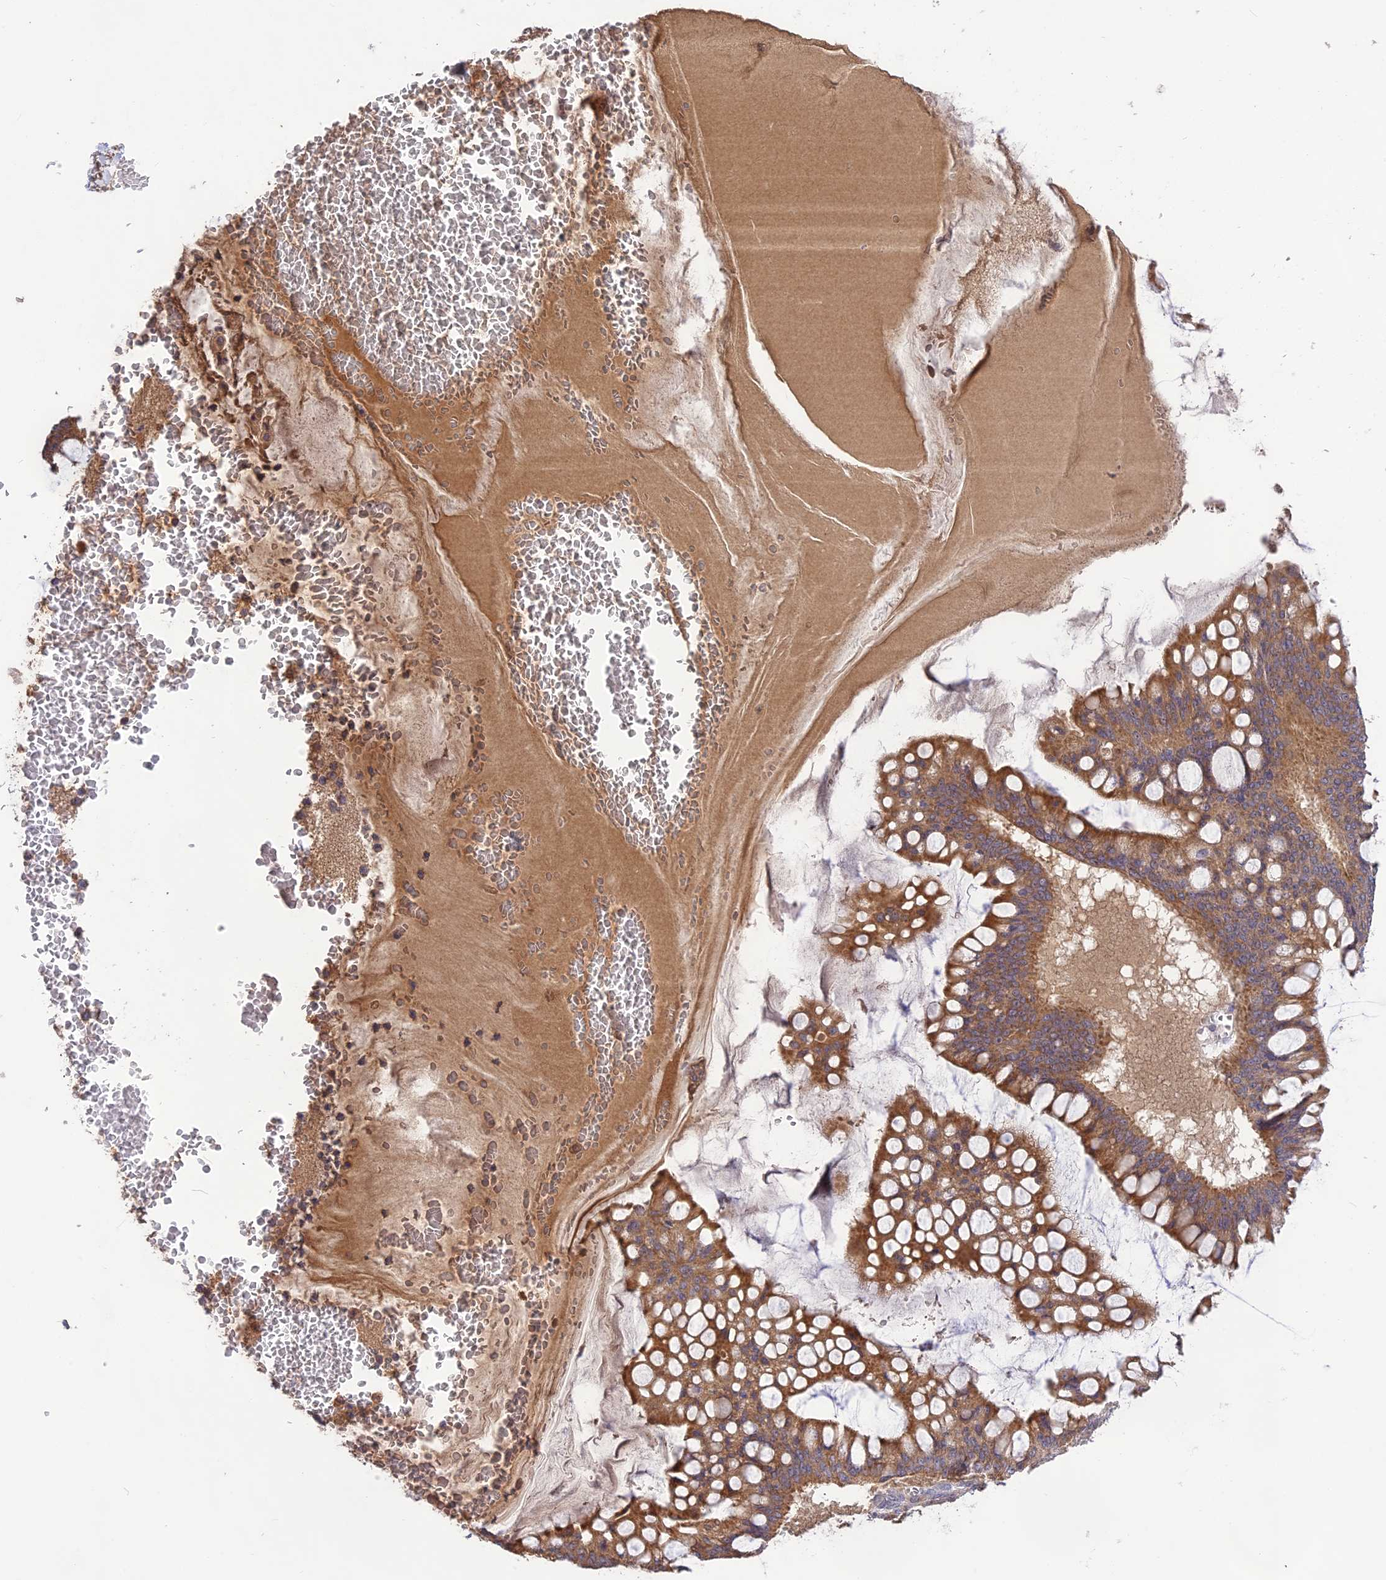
{"staining": {"intensity": "moderate", "quantity": ">75%", "location": "cytoplasmic/membranous"}, "tissue": "ovarian cancer", "cell_type": "Tumor cells", "image_type": "cancer", "snomed": [{"axis": "morphology", "description": "Cystadenocarcinoma, mucinous, NOS"}, {"axis": "topography", "description": "Ovary"}], "caption": "Approximately >75% of tumor cells in human mucinous cystadenocarcinoma (ovarian) exhibit moderate cytoplasmic/membranous protein positivity as visualized by brown immunohistochemical staining.", "gene": "NUDT8", "patient": {"sex": "female", "age": 73}}